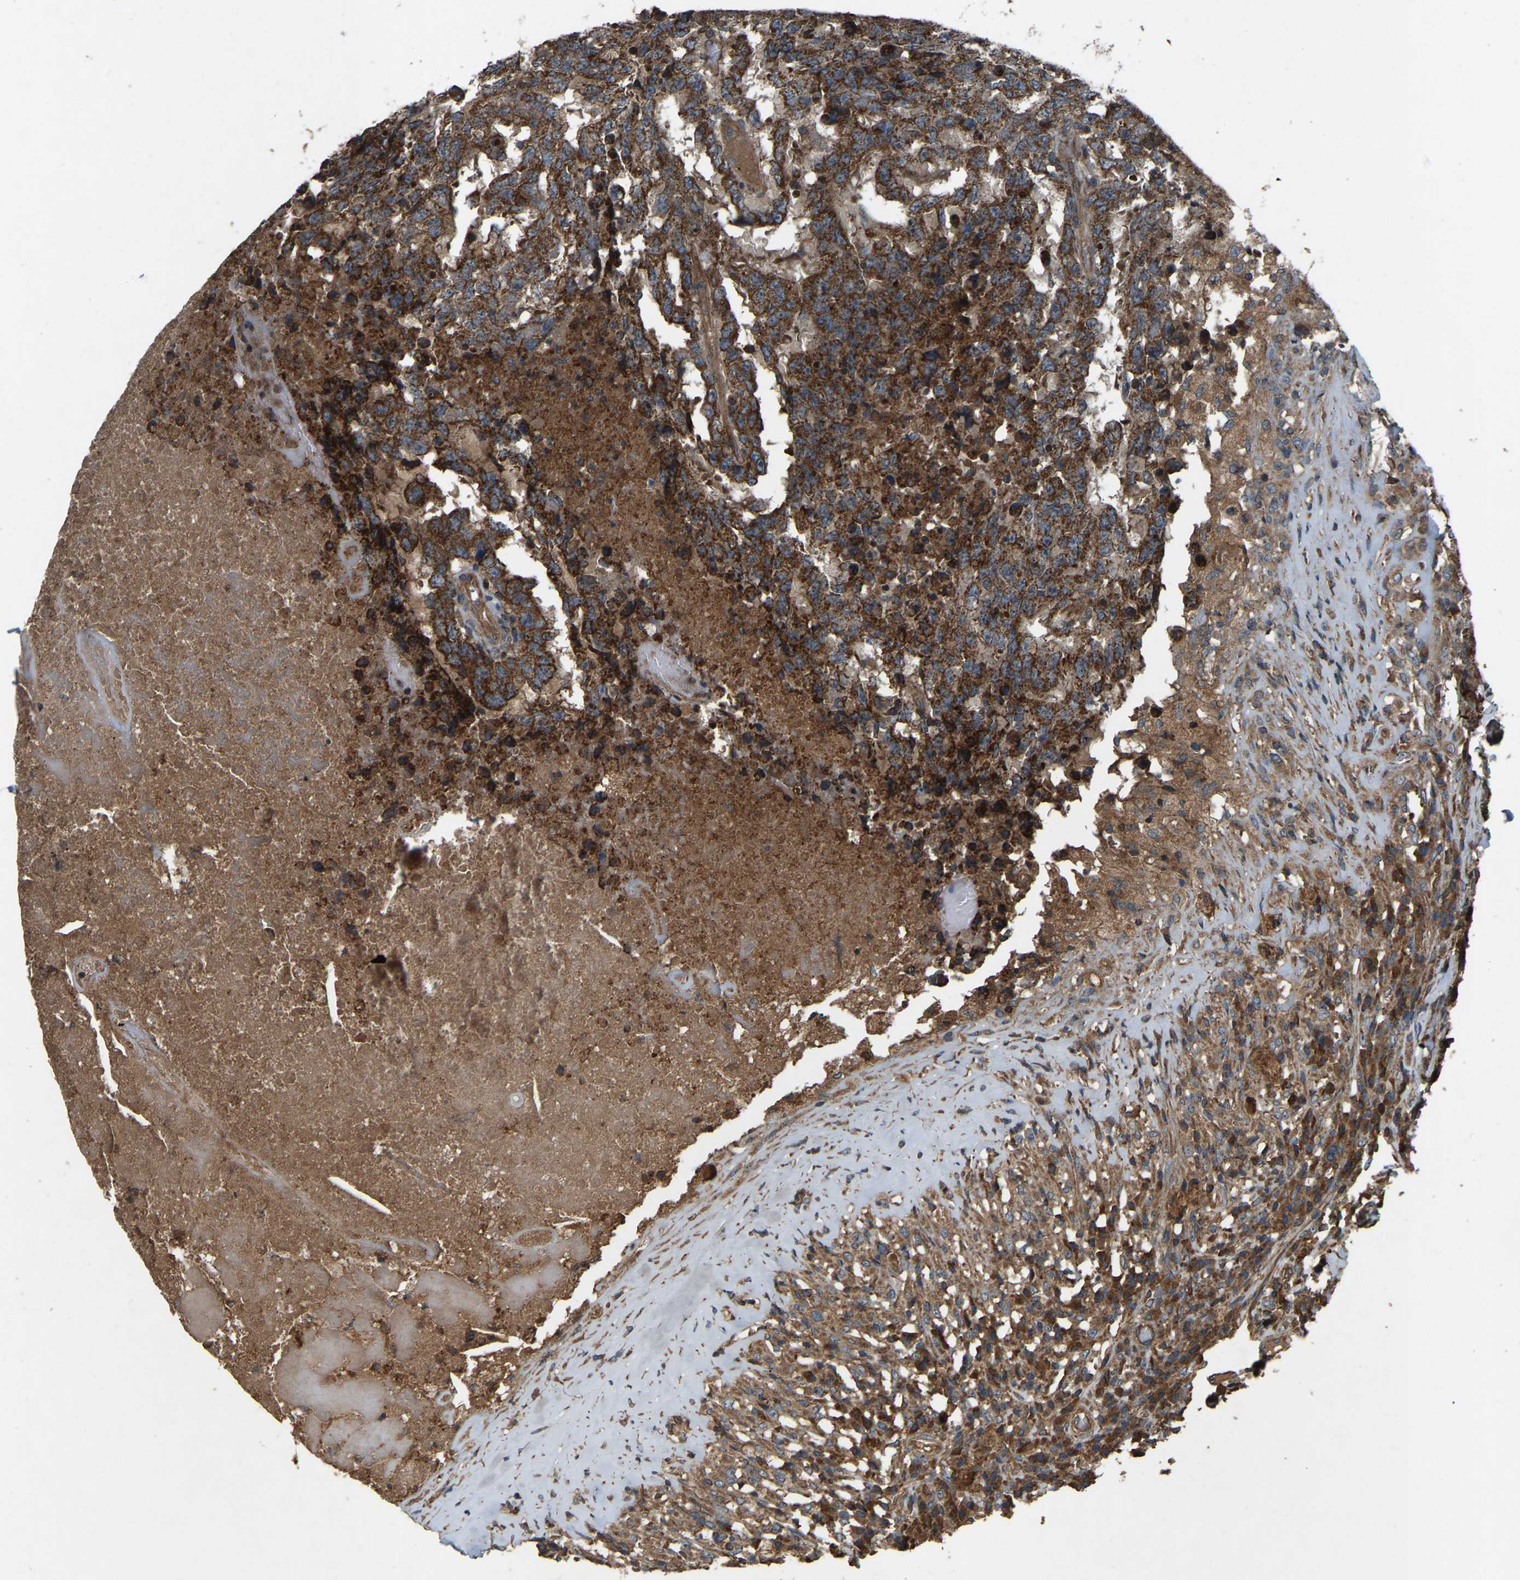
{"staining": {"intensity": "strong", "quantity": ">75%", "location": "cytoplasmic/membranous"}, "tissue": "testis cancer", "cell_type": "Tumor cells", "image_type": "cancer", "snomed": [{"axis": "morphology", "description": "Necrosis, NOS"}, {"axis": "morphology", "description": "Carcinoma, Embryonal, NOS"}, {"axis": "topography", "description": "Testis"}], "caption": "A brown stain shows strong cytoplasmic/membranous staining of a protein in human testis embryonal carcinoma tumor cells.", "gene": "SAMD9L", "patient": {"sex": "male", "age": 19}}